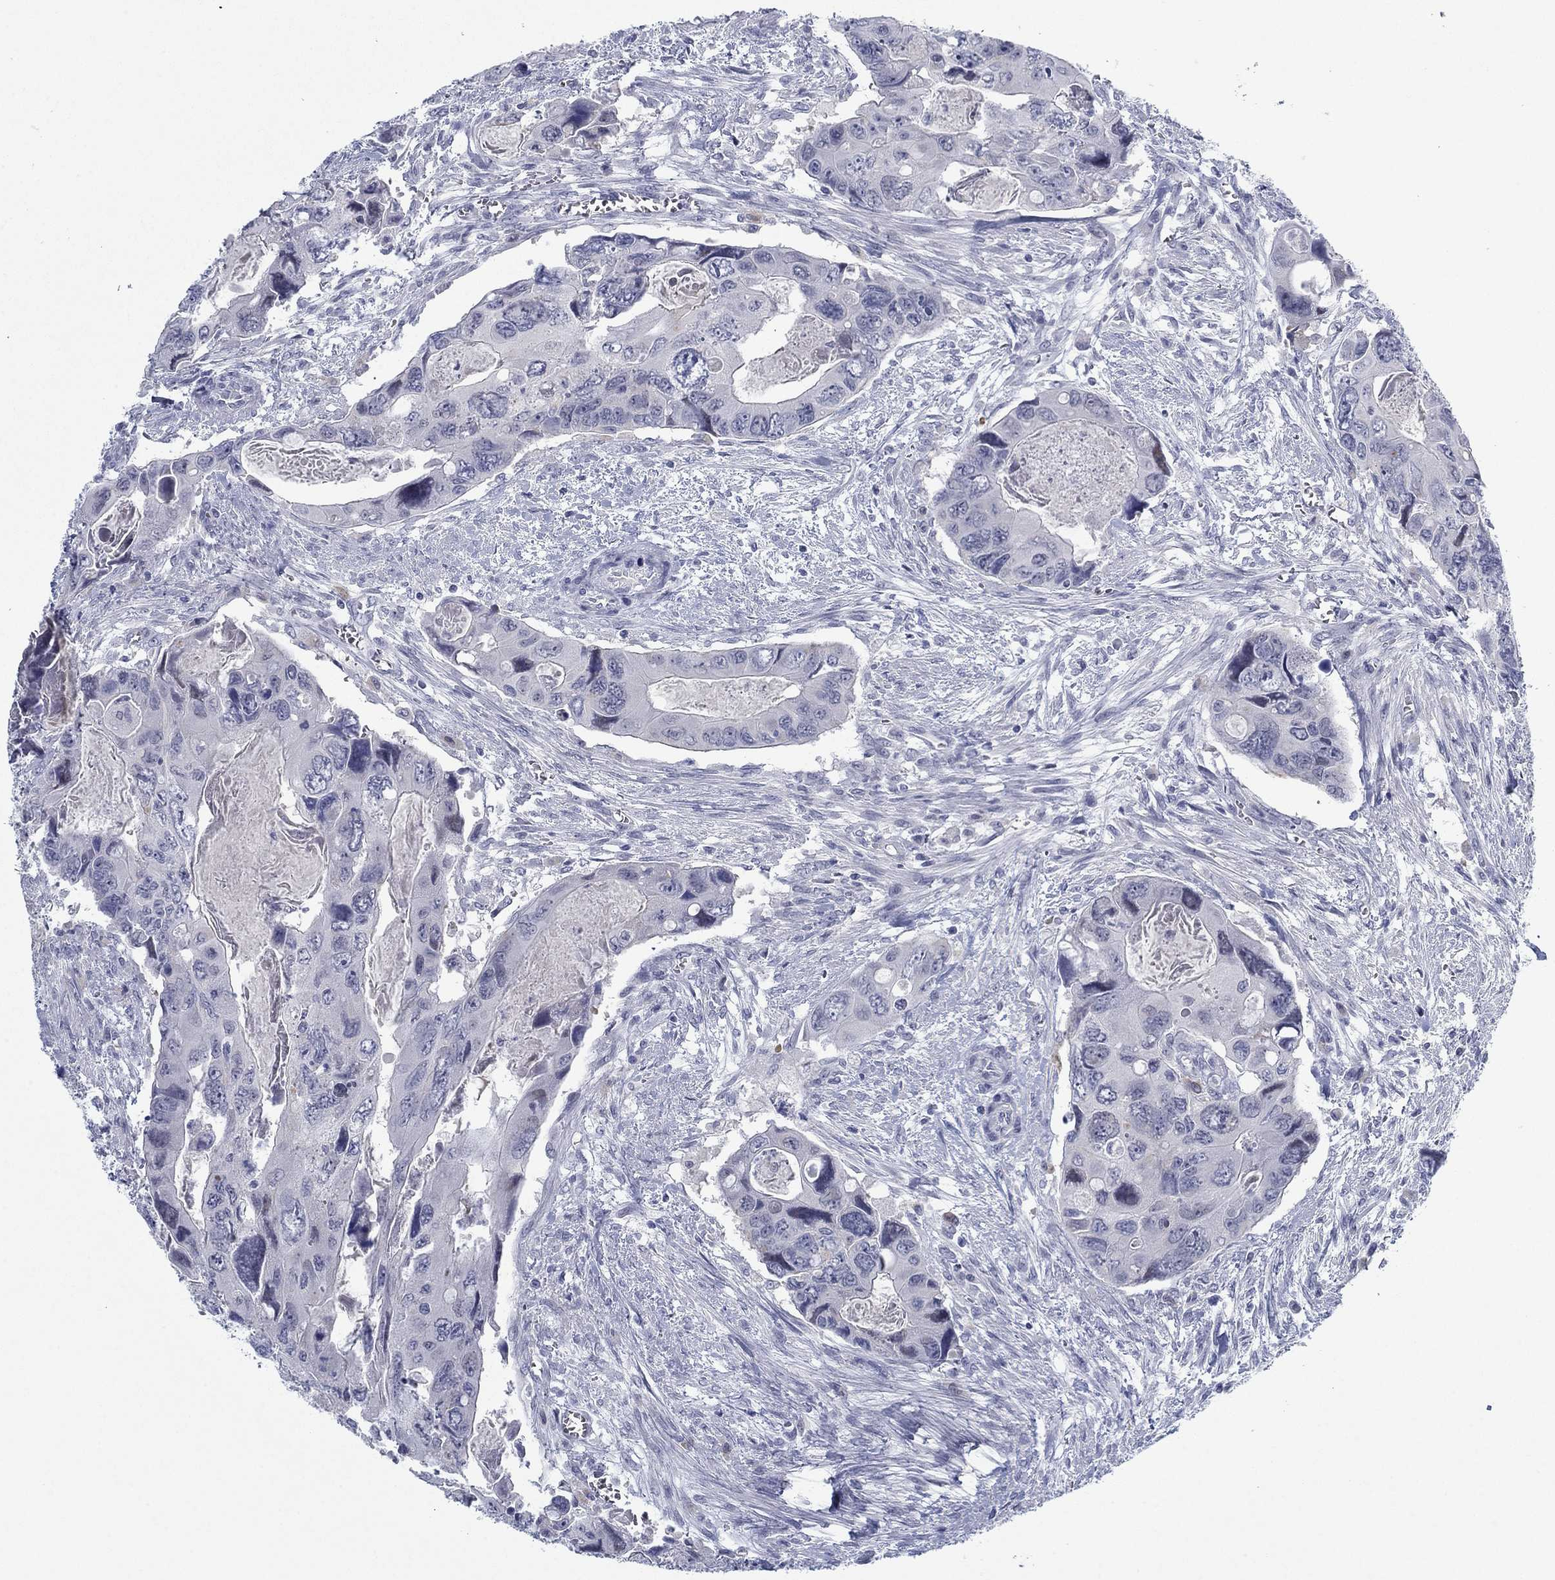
{"staining": {"intensity": "negative", "quantity": "none", "location": "none"}, "tissue": "colorectal cancer", "cell_type": "Tumor cells", "image_type": "cancer", "snomed": [{"axis": "morphology", "description": "Adenocarcinoma, NOS"}, {"axis": "topography", "description": "Rectum"}], "caption": "DAB (3,3'-diaminobenzidine) immunohistochemical staining of human colorectal cancer (adenocarcinoma) displays no significant expression in tumor cells.", "gene": "DNAL1", "patient": {"sex": "male", "age": 62}}